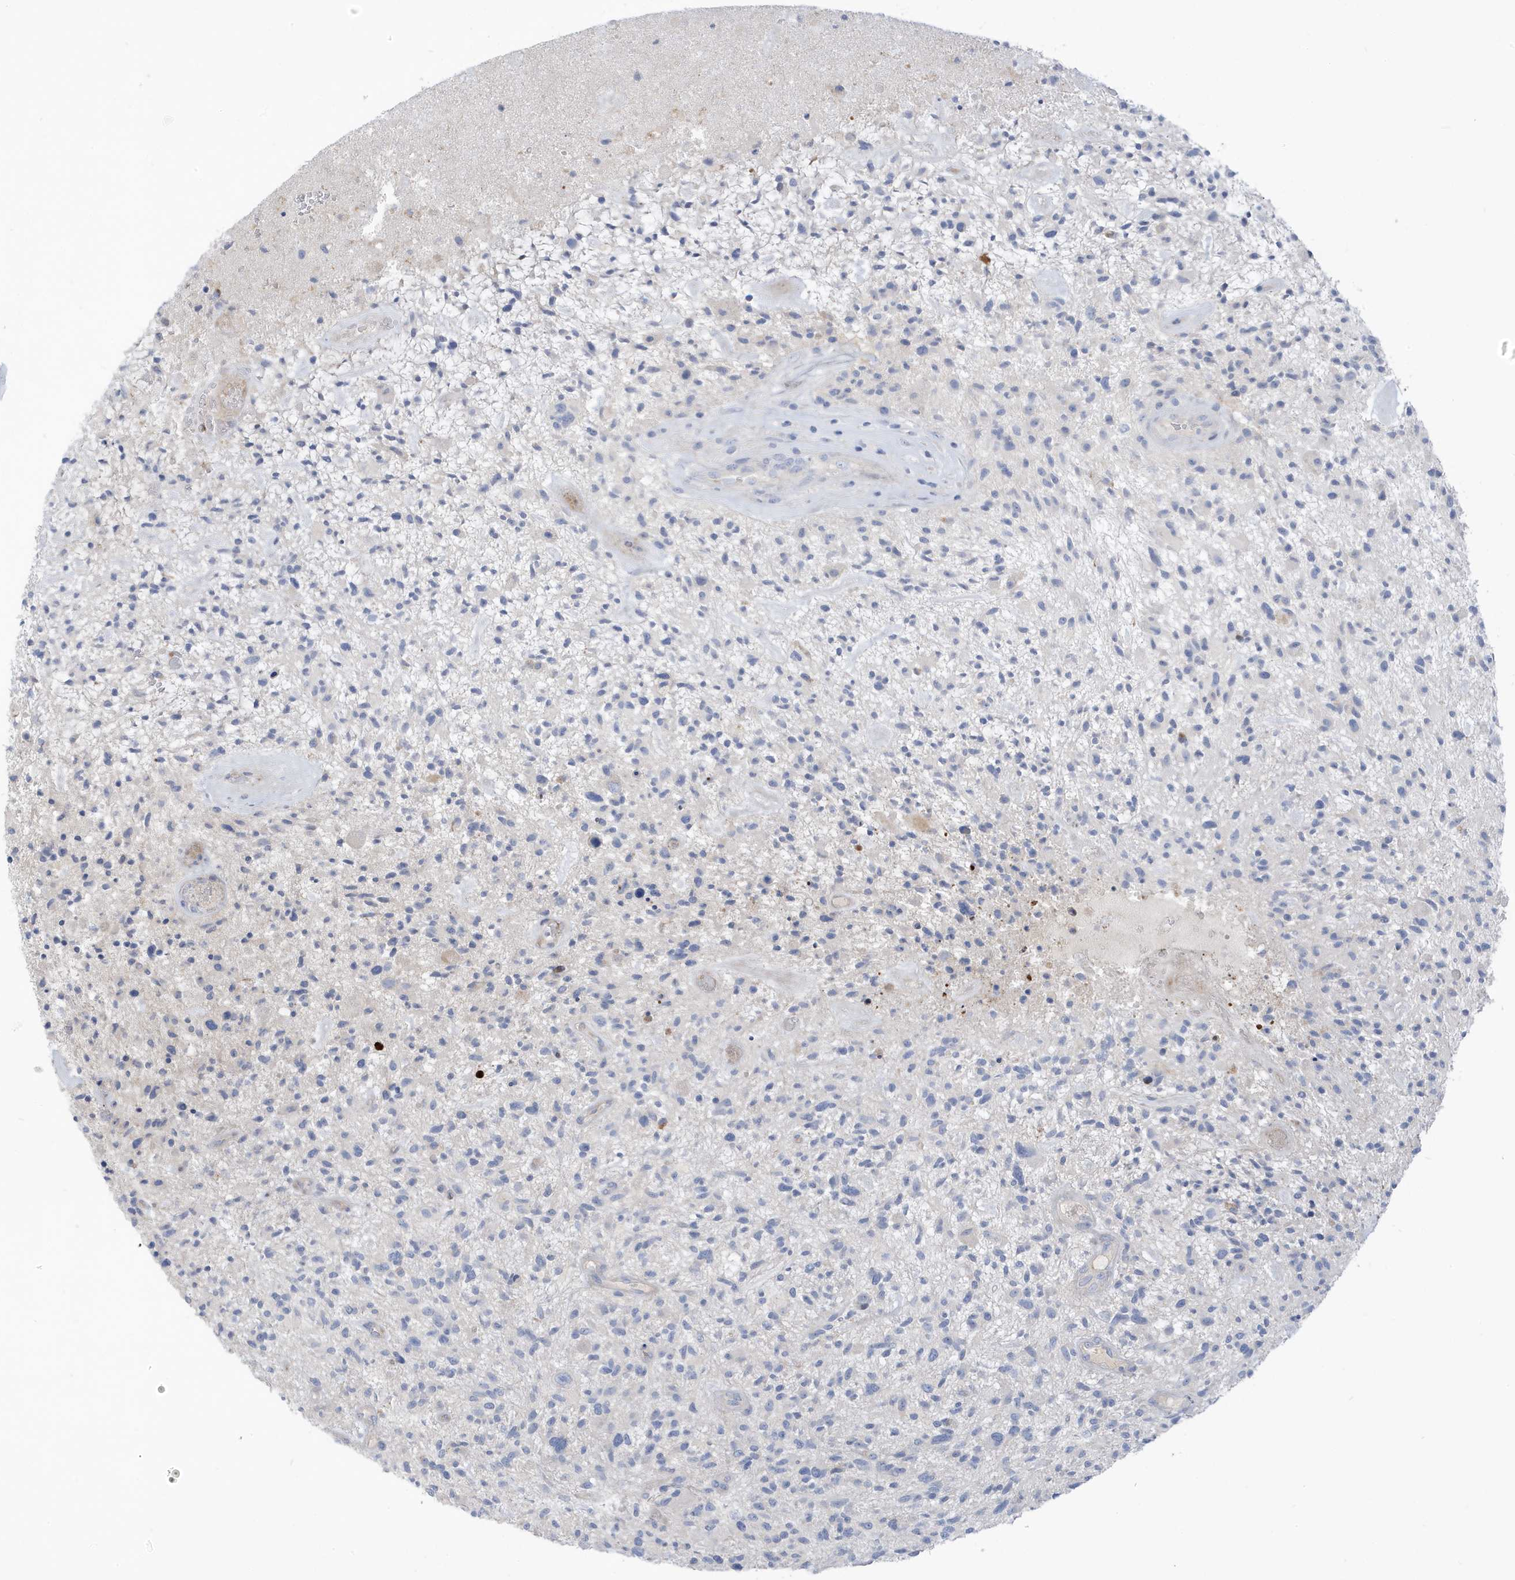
{"staining": {"intensity": "negative", "quantity": "none", "location": "none"}, "tissue": "glioma", "cell_type": "Tumor cells", "image_type": "cancer", "snomed": [{"axis": "morphology", "description": "Glioma, malignant, High grade"}, {"axis": "topography", "description": "Brain"}], "caption": "This is a micrograph of immunohistochemistry staining of glioma, which shows no expression in tumor cells. (Brightfield microscopy of DAB immunohistochemistry at high magnification).", "gene": "ATP13A5", "patient": {"sex": "male", "age": 47}}